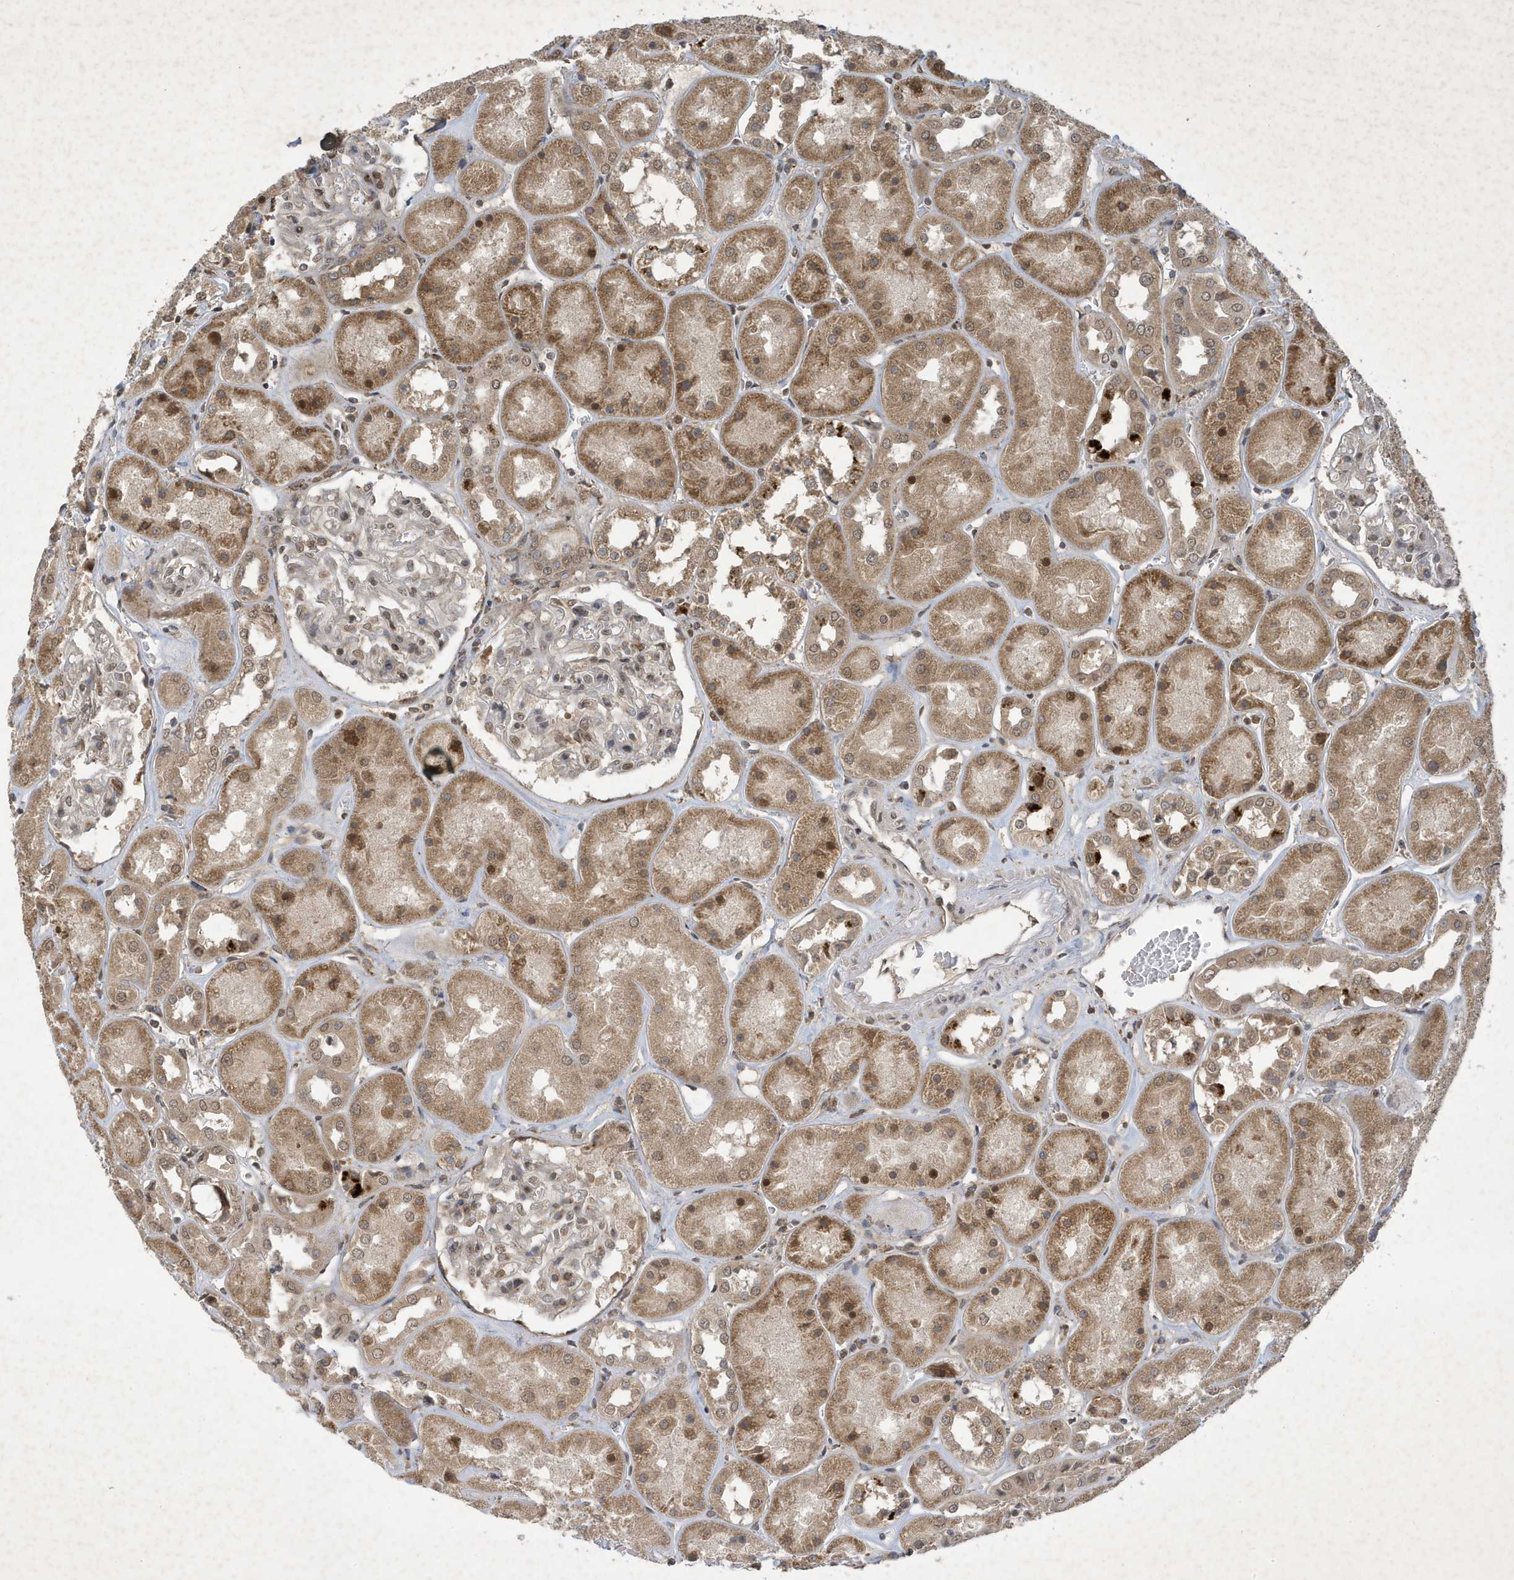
{"staining": {"intensity": "weak", "quantity": "<25%", "location": "nuclear"}, "tissue": "kidney", "cell_type": "Cells in glomeruli", "image_type": "normal", "snomed": [{"axis": "morphology", "description": "Normal tissue, NOS"}, {"axis": "topography", "description": "Kidney"}], "caption": "An immunohistochemistry image of unremarkable kidney is shown. There is no staining in cells in glomeruli of kidney. (DAB (3,3'-diaminobenzidine) immunohistochemistry (IHC), high magnification).", "gene": "STX10", "patient": {"sex": "male", "age": 70}}